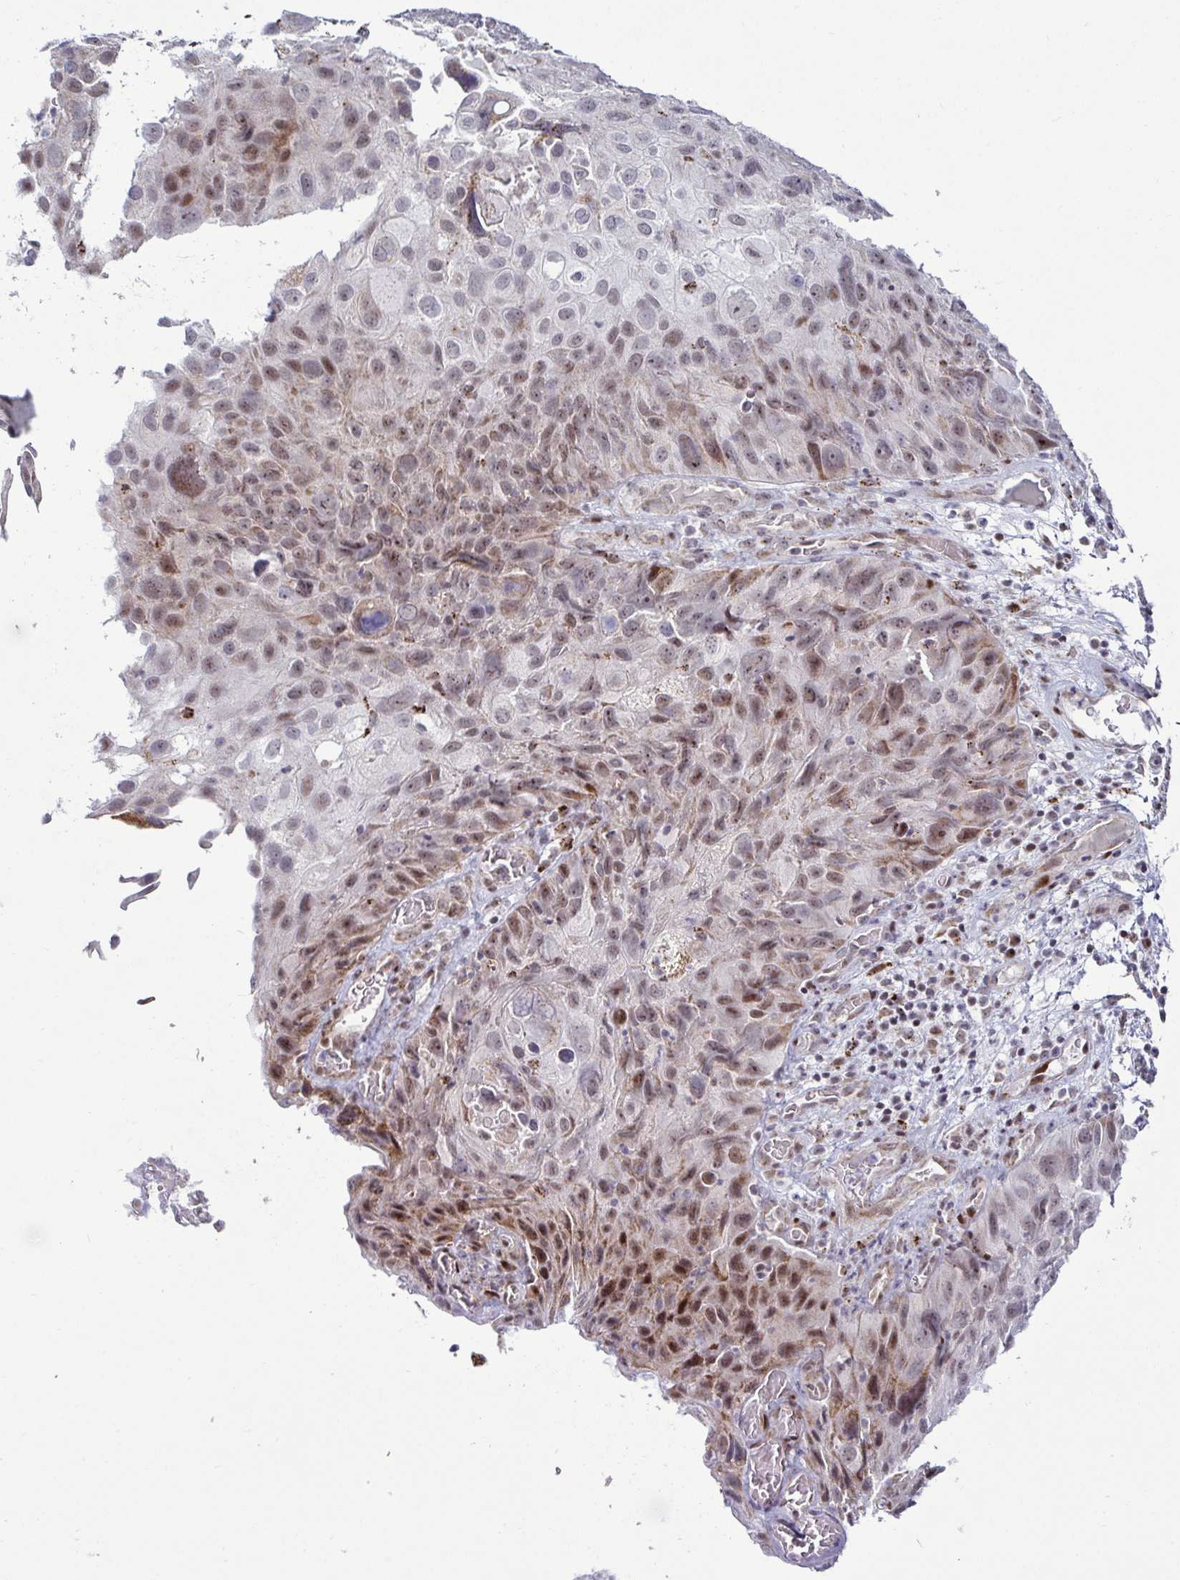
{"staining": {"intensity": "moderate", "quantity": "25%-75%", "location": "nuclear"}, "tissue": "skin cancer", "cell_type": "Tumor cells", "image_type": "cancer", "snomed": [{"axis": "morphology", "description": "Squamous cell carcinoma, NOS"}, {"axis": "topography", "description": "Skin"}], "caption": "Immunohistochemistry micrograph of squamous cell carcinoma (skin) stained for a protein (brown), which shows medium levels of moderate nuclear positivity in about 25%-75% of tumor cells.", "gene": "DZIP1", "patient": {"sex": "male", "age": 87}}